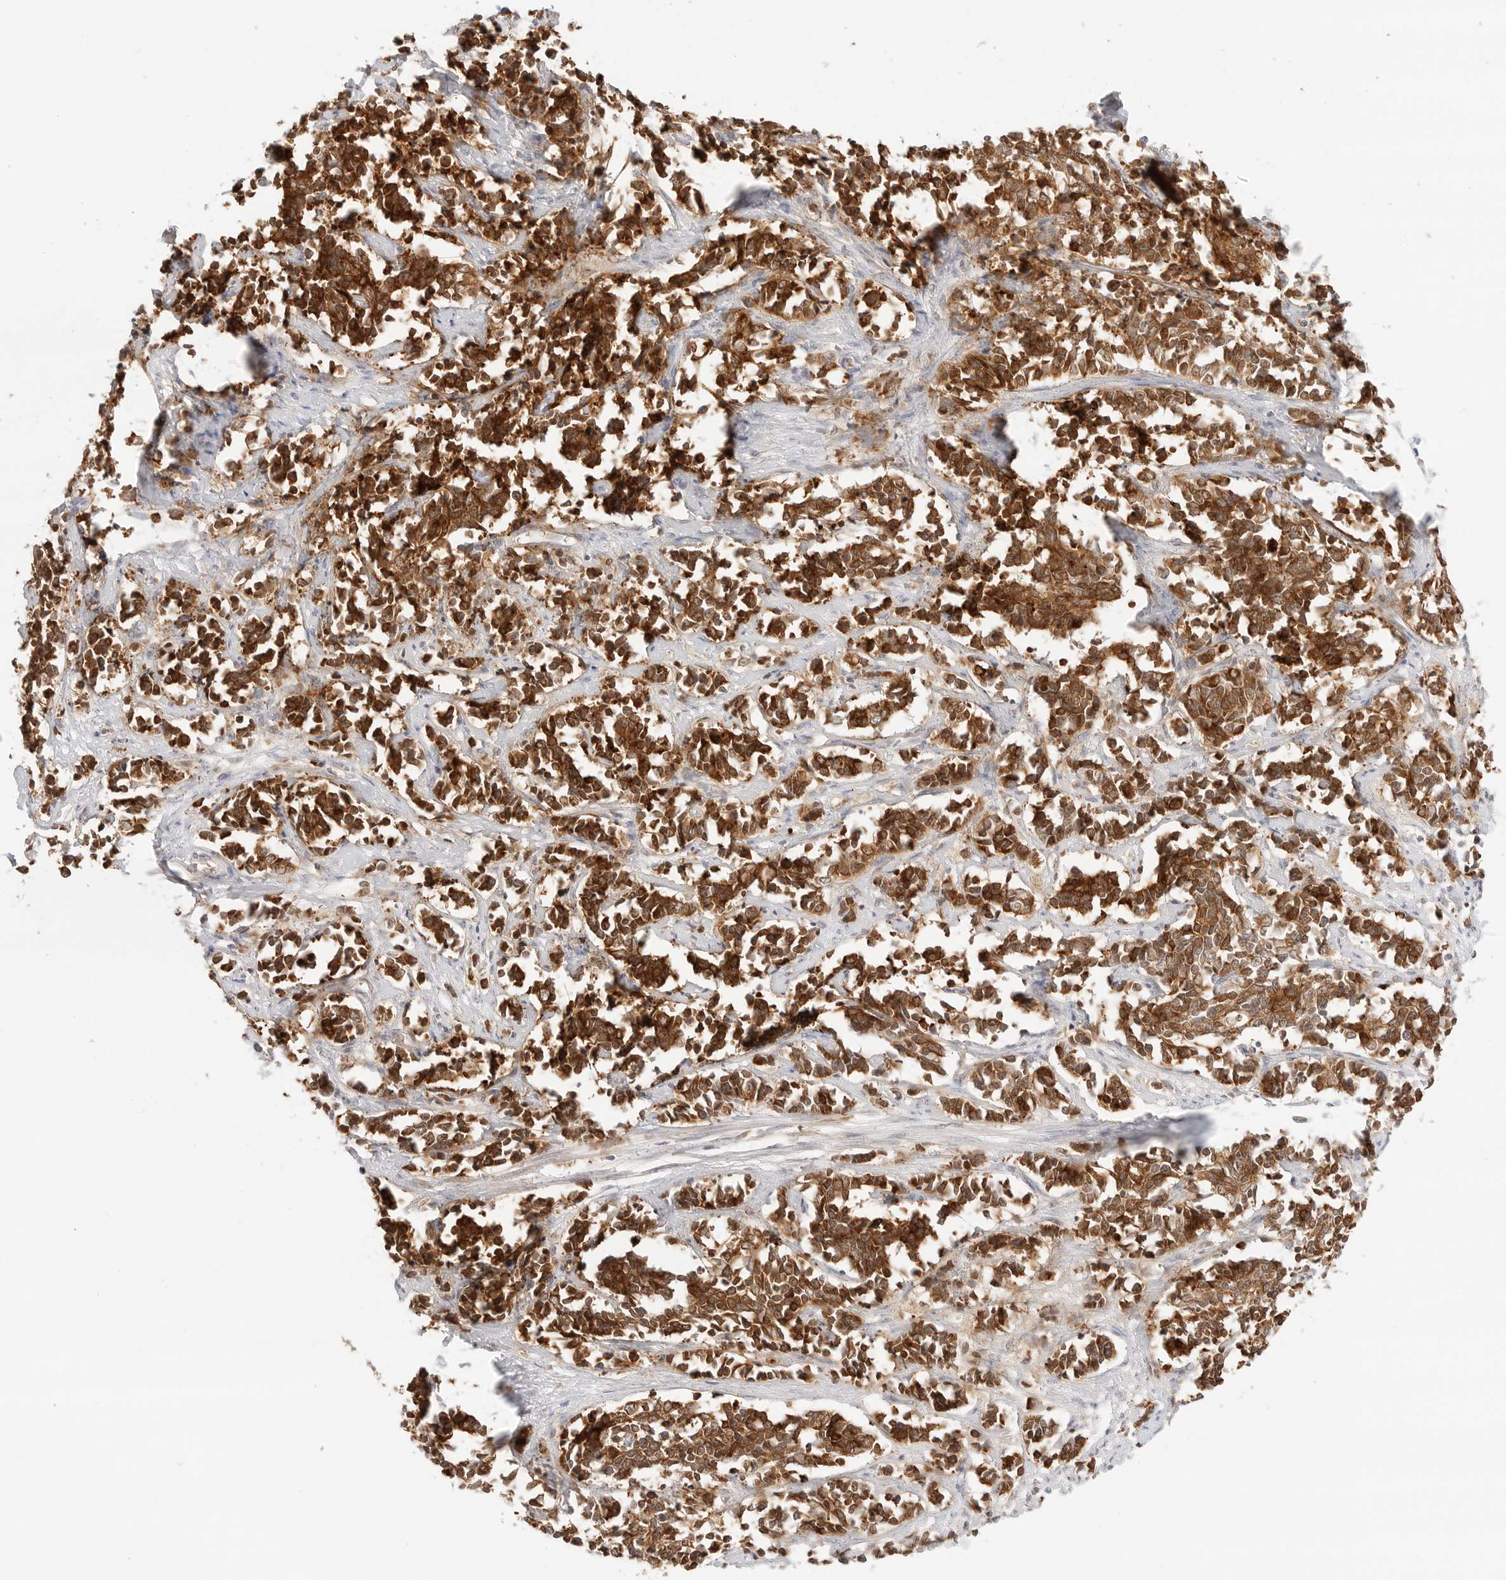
{"staining": {"intensity": "moderate", "quantity": ">75%", "location": "cytoplasmic/membranous"}, "tissue": "cervical cancer", "cell_type": "Tumor cells", "image_type": "cancer", "snomed": [{"axis": "morphology", "description": "Normal tissue, NOS"}, {"axis": "morphology", "description": "Squamous cell carcinoma, NOS"}, {"axis": "topography", "description": "Cervix"}], "caption": "Cervical cancer (squamous cell carcinoma) stained with DAB (3,3'-diaminobenzidine) immunohistochemistry (IHC) shows medium levels of moderate cytoplasmic/membranous positivity in about >75% of tumor cells. (IHC, brightfield microscopy, high magnification).", "gene": "ERO1B", "patient": {"sex": "female", "age": 35}}